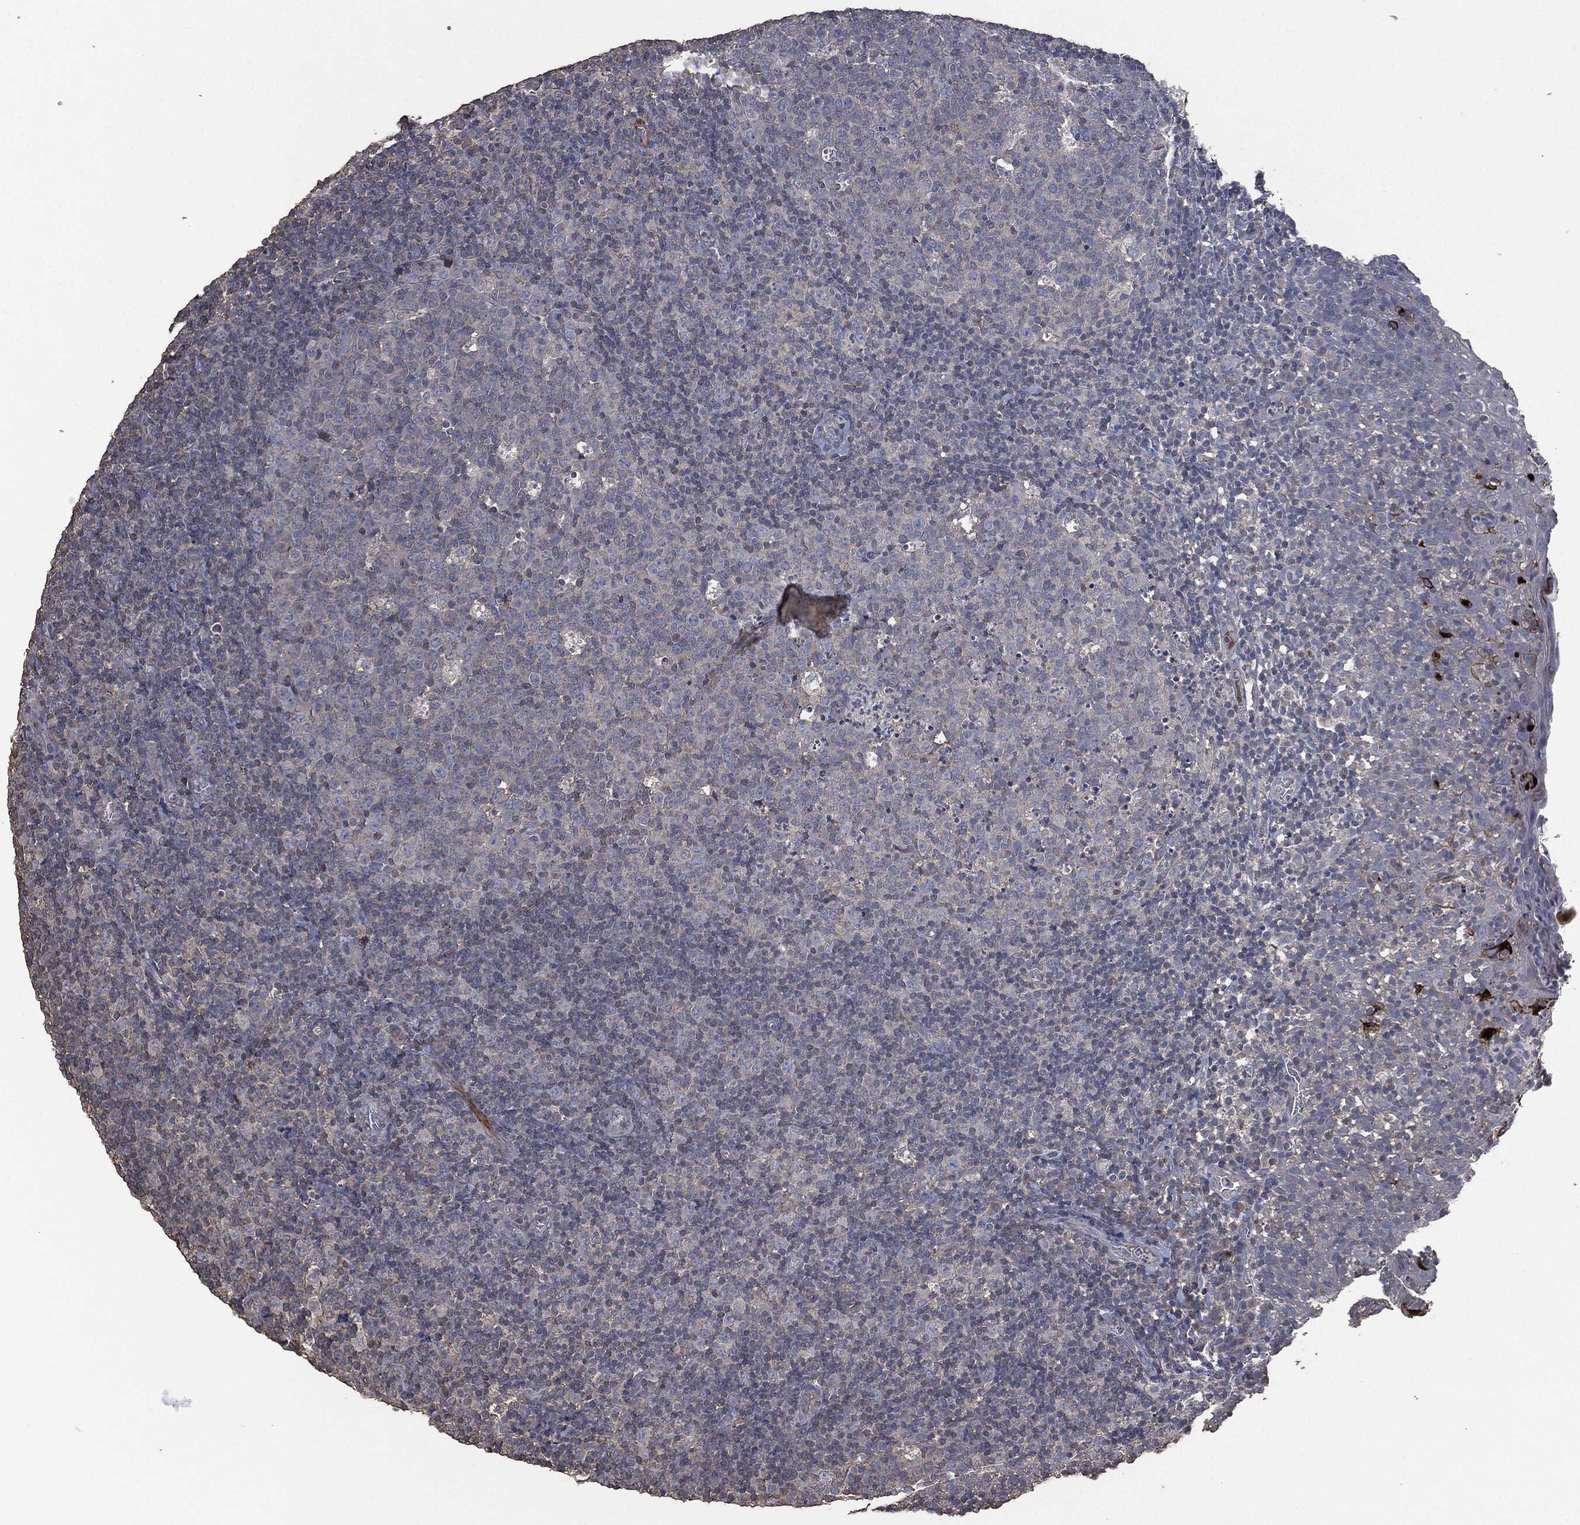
{"staining": {"intensity": "negative", "quantity": "none", "location": "none"}, "tissue": "tonsil", "cell_type": "Germinal center cells", "image_type": "normal", "snomed": [{"axis": "morphology", "description": "Normal tissue, NOS"}, {"axis": "topography", "description": "Tonsil"}], "caption": "Immunohistochemistry image of benign tonsil: tonsil stained with DAB (3,3'-diaminobenzidine) shows no significant protein positivity in germinal center cells.", "gene": "MSLN", "patient": {"sex": "female", "age": 5}}